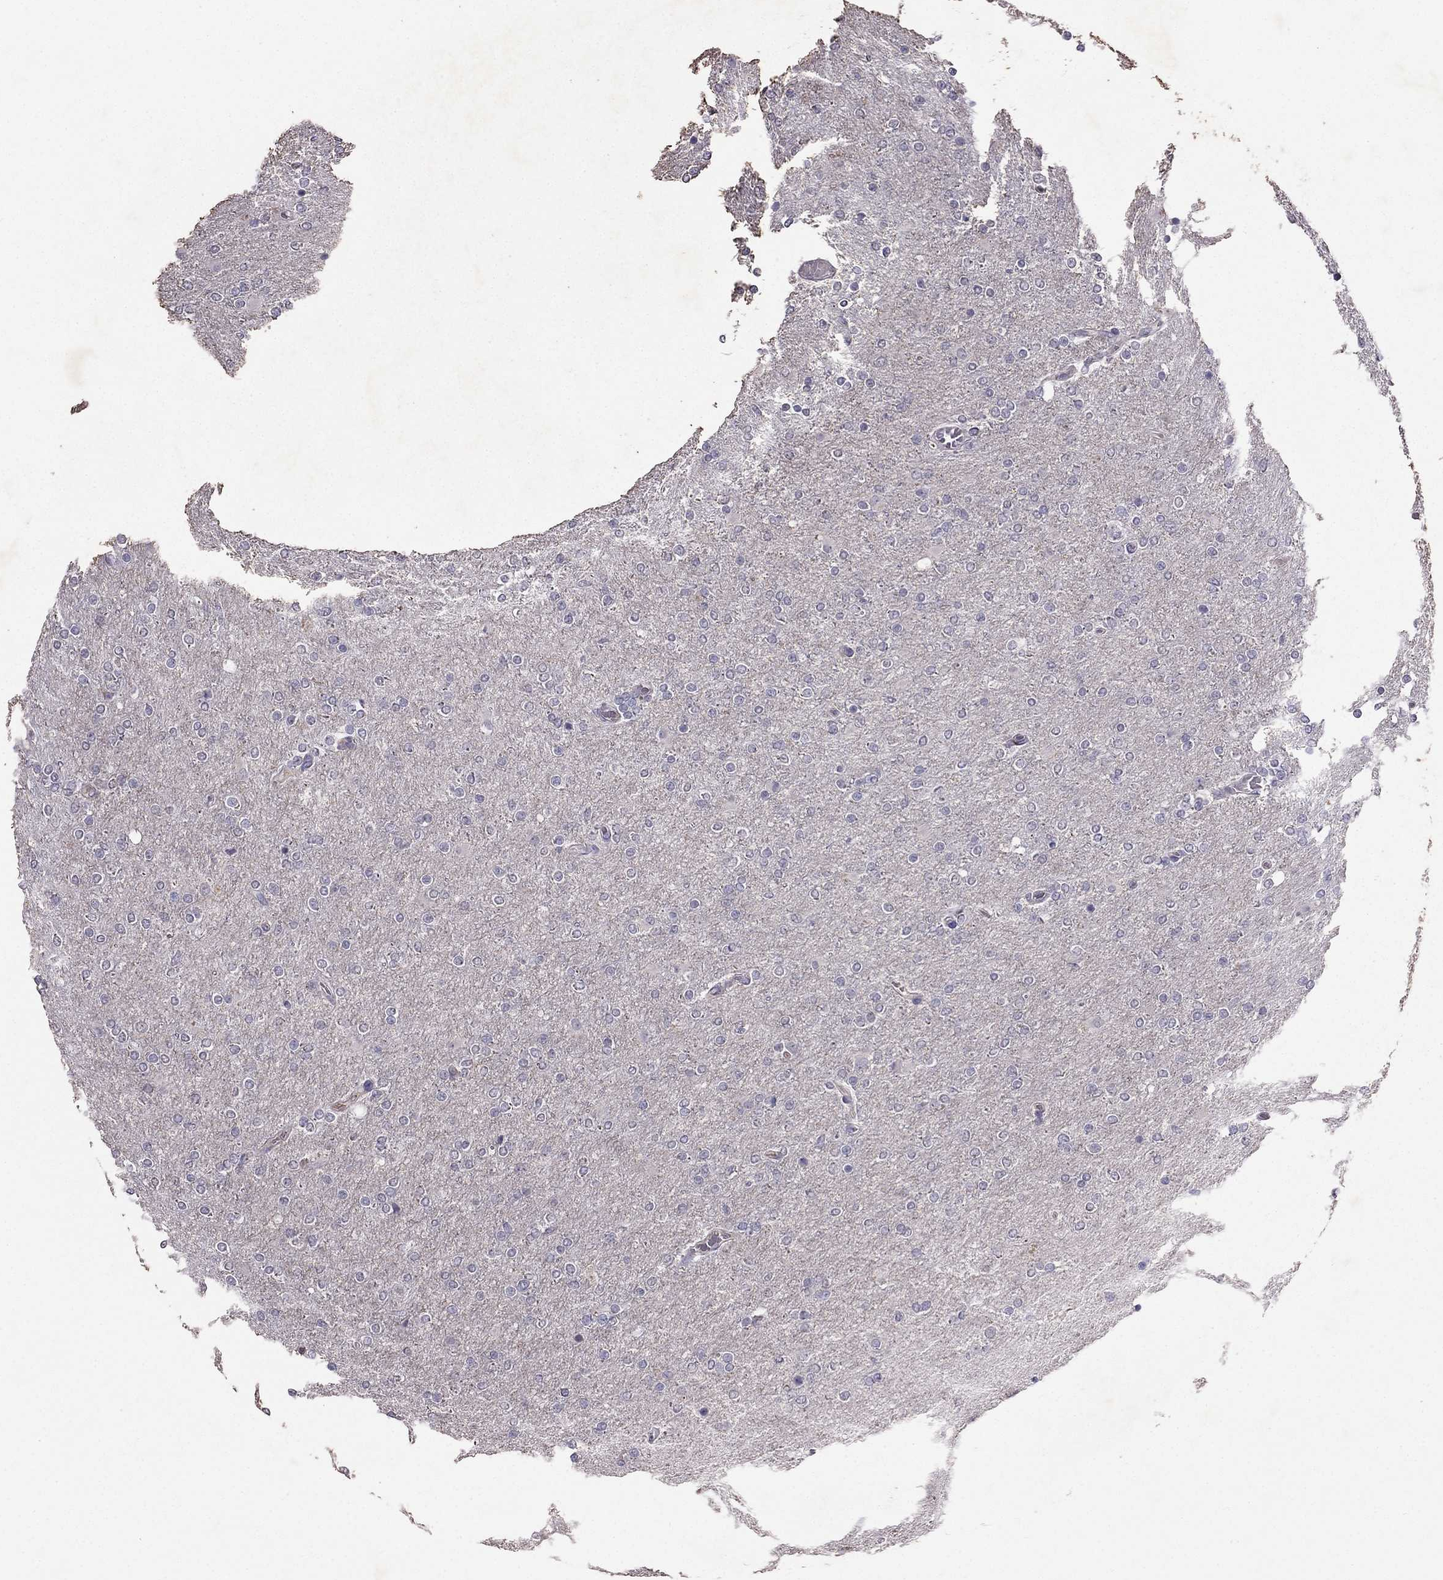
{"staining": {"intensity": "negative", "quantity": "none", "location": "none"}, "tissue": "glioma", "cell_type": "Tumor cells", "image_type": "cancer", "snomed": [{"axis": "morphology", "description": "Glioma, malignant, High grade"}, {"axis": "topography", "description": "Cerebral cortex"}], "caption": "Immunohistochemistry photomicrograph of neoplastic tissue: high-grade glioma (malignant) stained with DAB (3,3'-diaminobenzidine) displays no significant protein staining in tumor cells.", "gene": "RFLNB", "patient": {"sex": "male", "age": 70}}